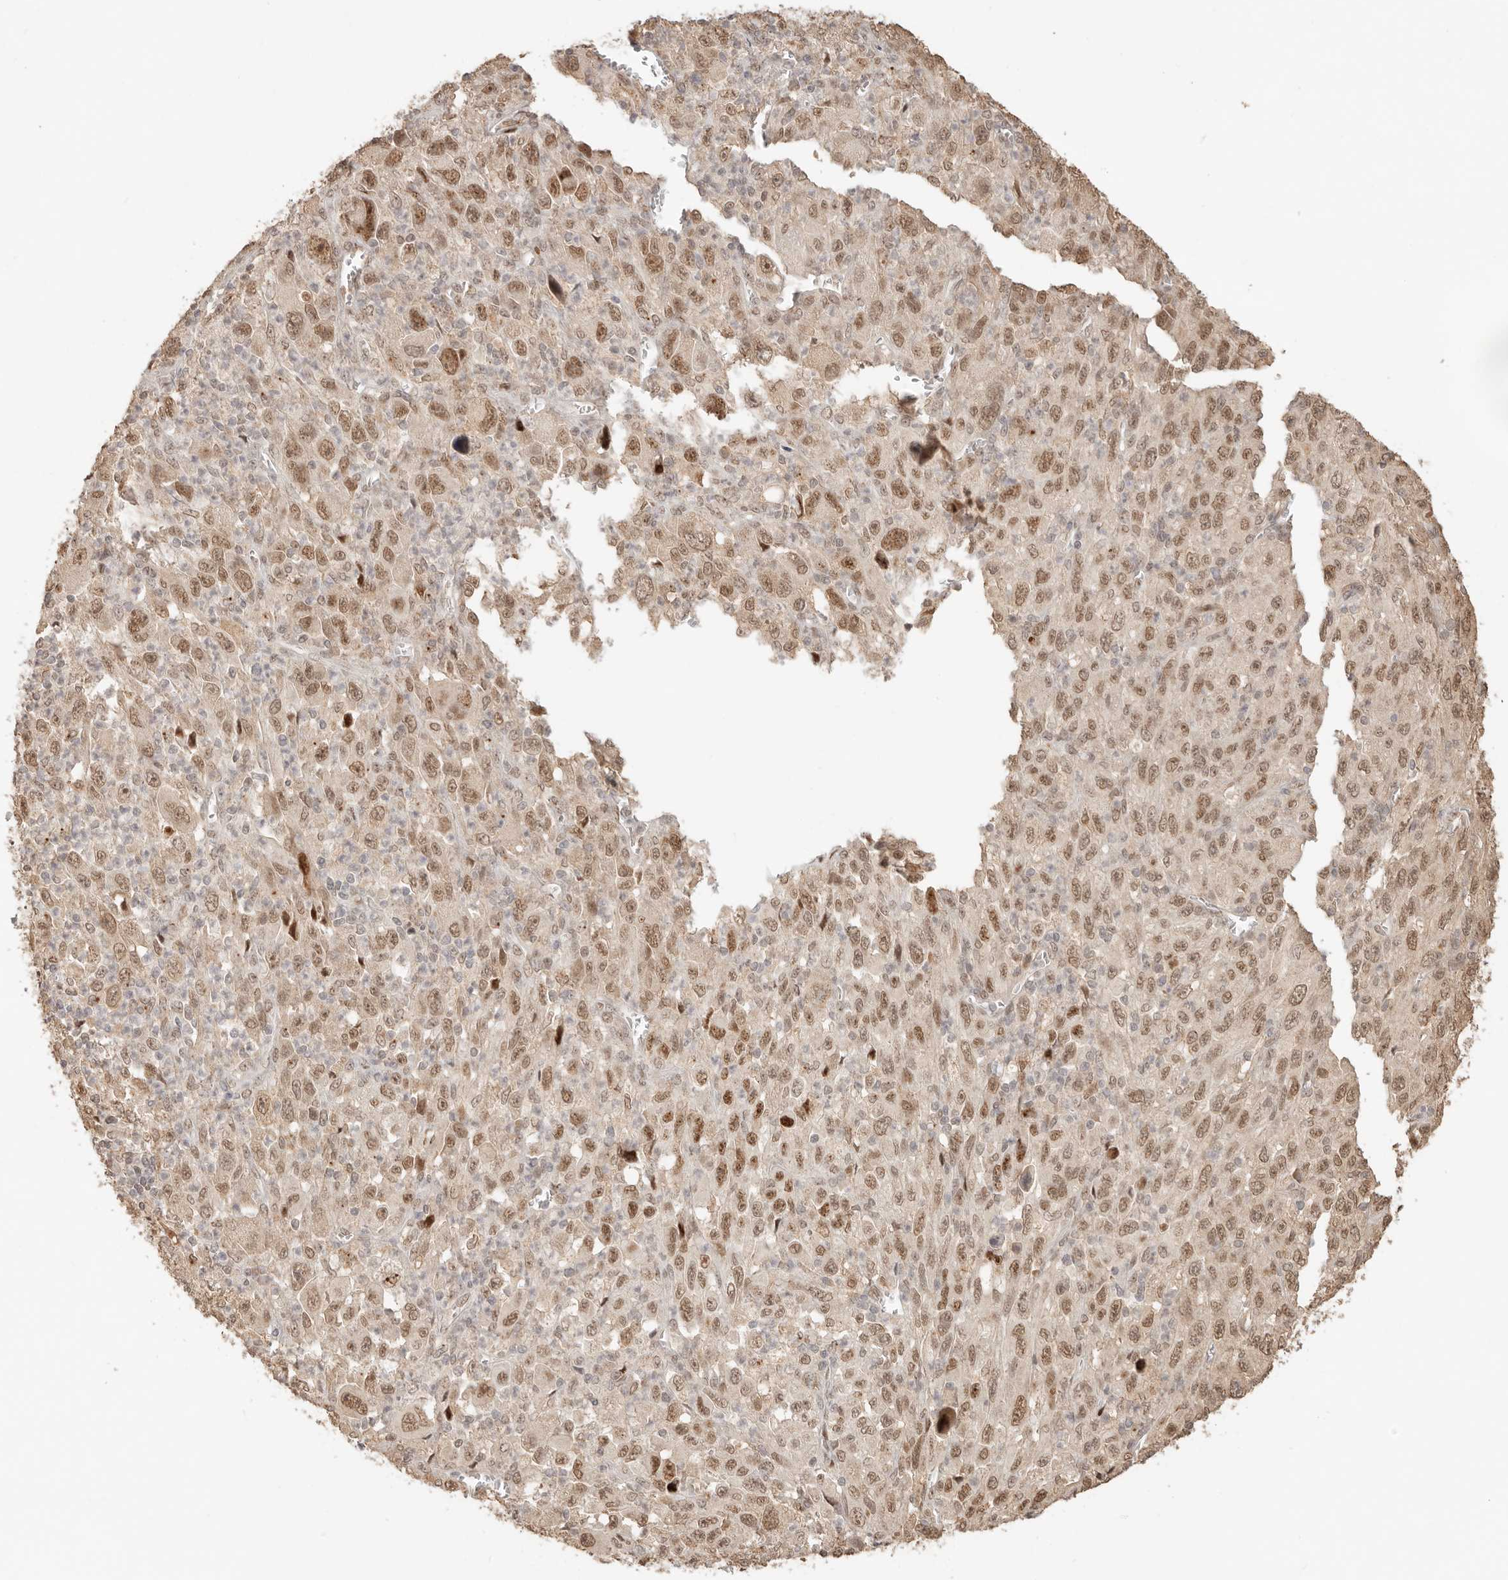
{"staining": {"intensity": "moderate", "quantity": ">75%", "location": "nuclear"}, "tissue": "melanoma", "cell_type": "Tumor cells", "image_type": "cancer", "snomed": [{"axis": "morphology", "description": "Malignant melanoma, Metastatic site"}, {"axis": "topography", "description": "Skin"}], "caption": "Protein staining of malignant melanoma (metastatic site) tissue shows moderate nuclear expression in about >75% of tumor cells.", "gene": "NPAS2", "patient": {"sex": "female", "age": 56}}